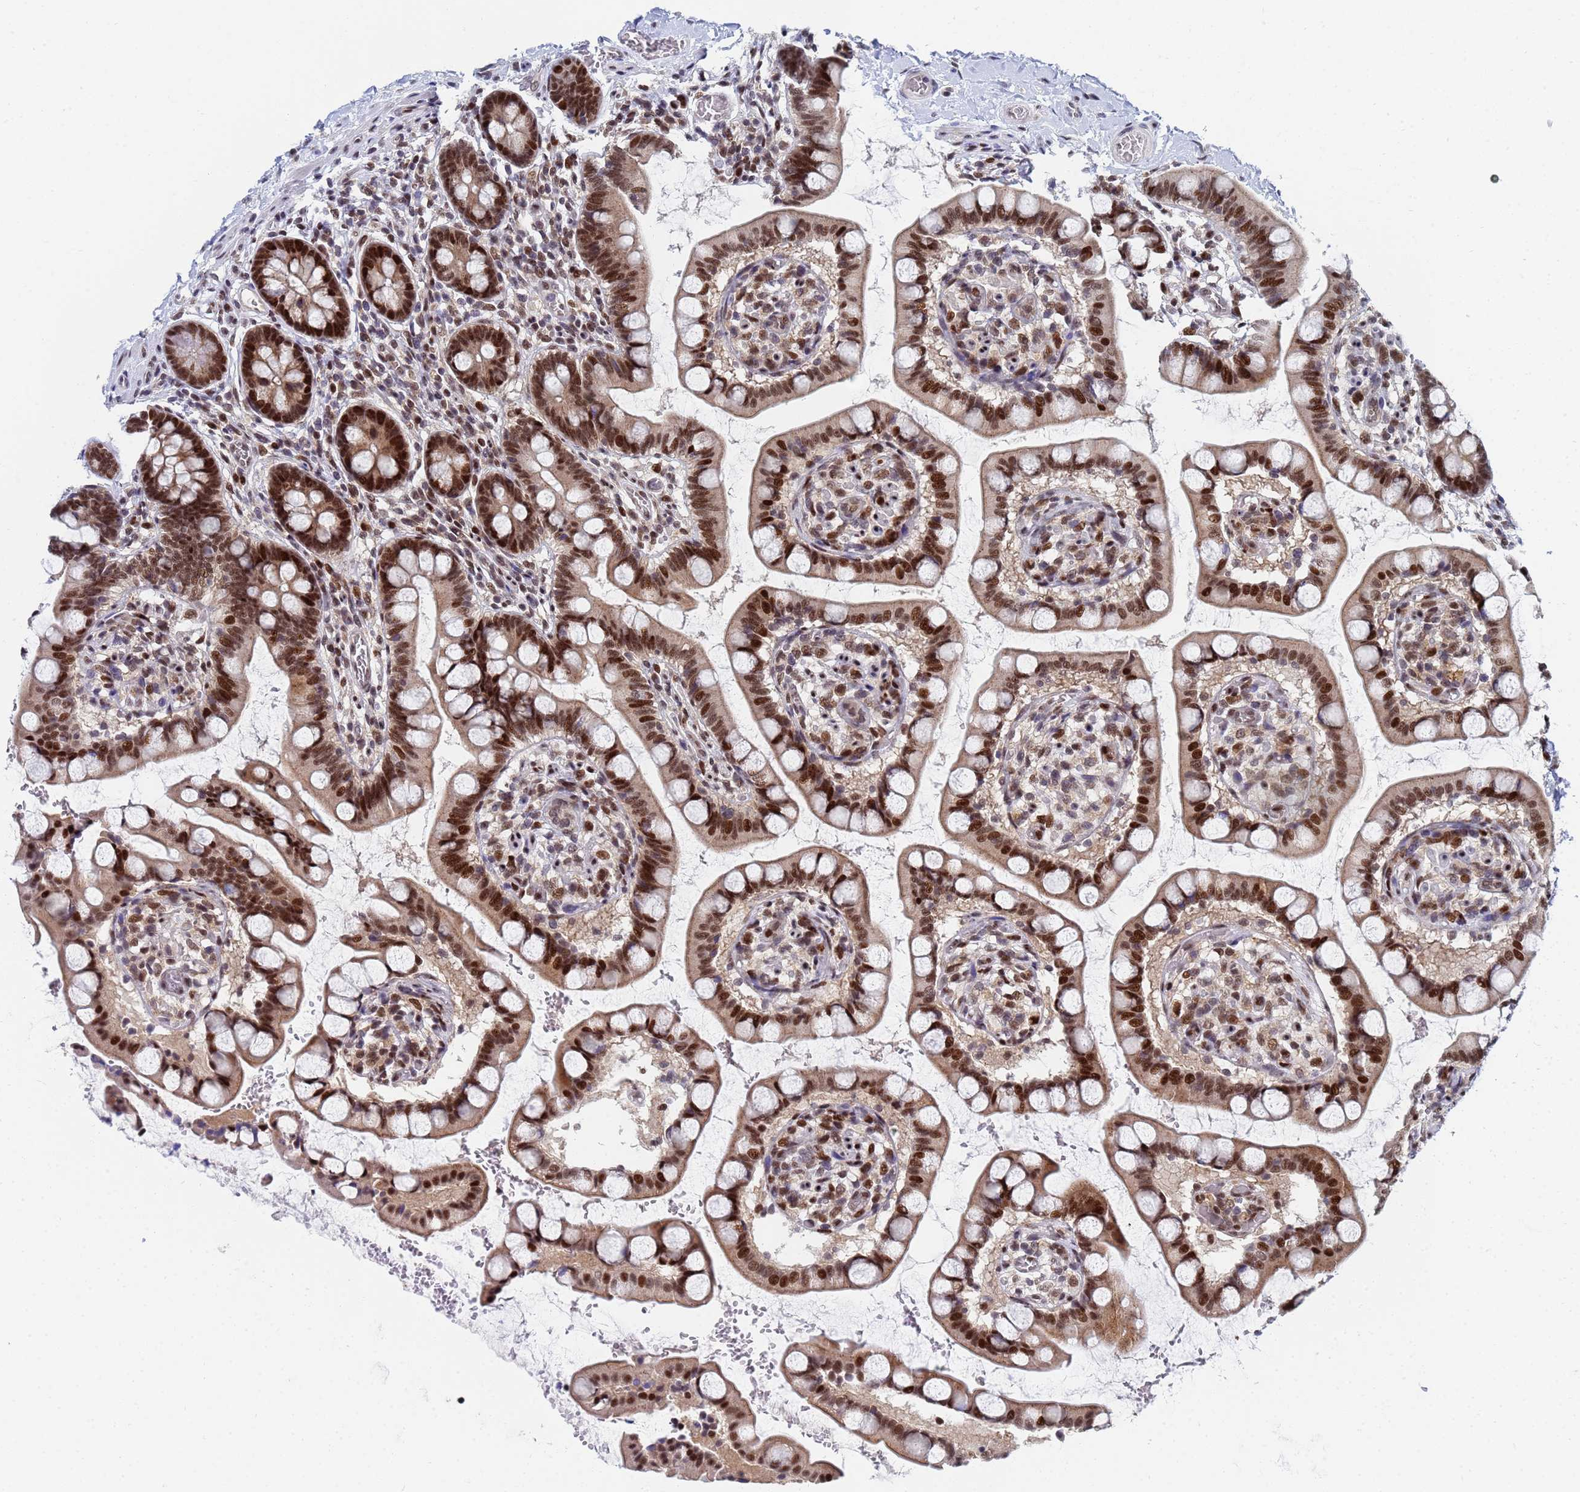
{"staining": {"intensity": "strong", "quantity": ">75%", "location": "nuclear"}, "tissue": "small intestine", "cell_type": "Glandular cells", "image_type": "normal", "snomed": [{"axis": "morphology", "description": "Normal tissue, NOS"}, {"axis": "topography", "description": "Small intestine"}], "caption": "Brown immunohistochemical staining in normal human small intestine reveals strong nuclear expression in approximately >75% of glandular cells. (DAB IHC, brown staining for protein, blue staining for nuclei).", "gene": "AP5Z1", "patient": {"sex": "male", "age": 52}}